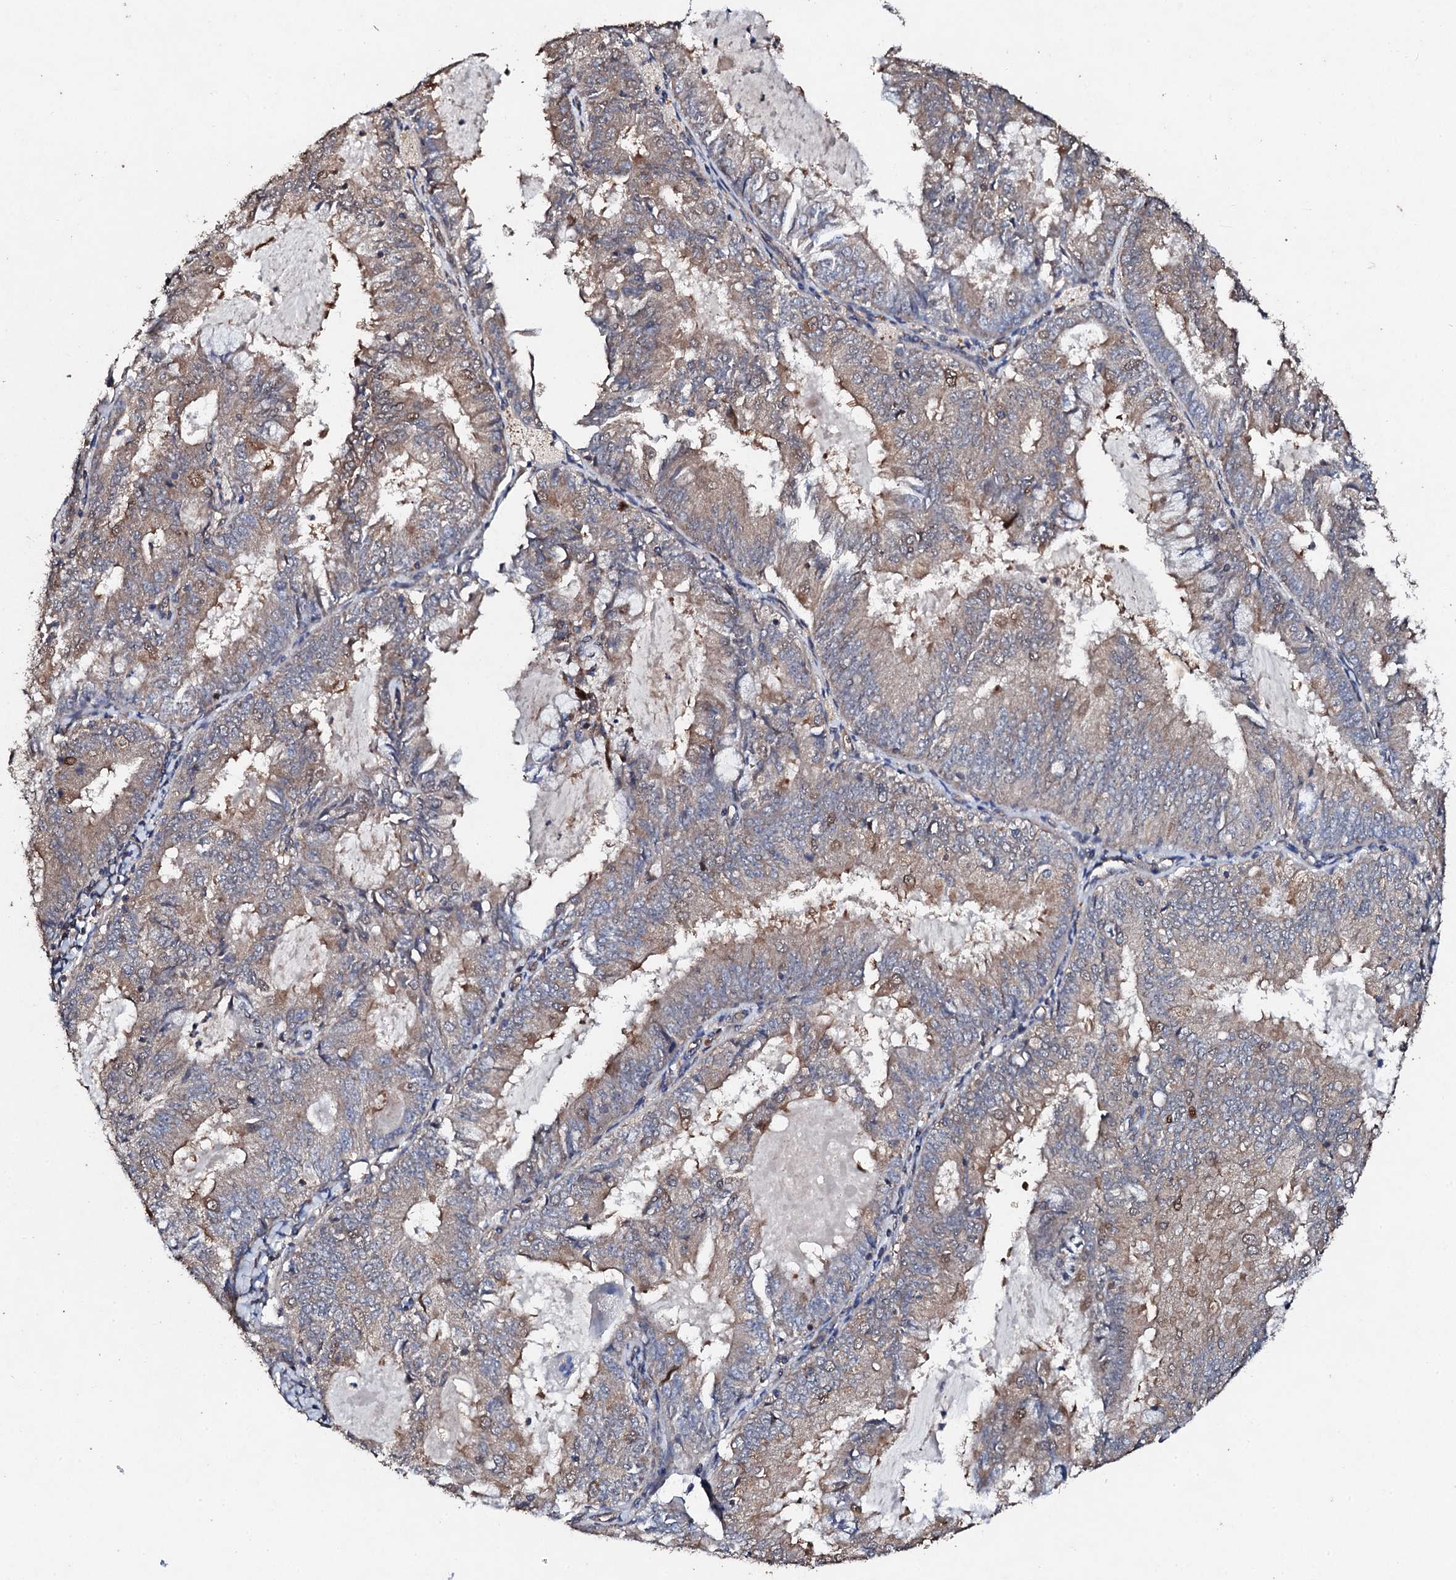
{"staining": {"intensity": "moderate", "quantity": "<25%", "location": "cytoplasmic/membranous"}, "tissue": "endometrial cancer", "cell_type": "Tumor cells", "image_type": "cancer", "snomed": [{"axis": "morphology", "description": "Adenocarcinoma, NOS"}, {"axis": "topography", "description": "Endometrium"}], "caption": "About <25% of tumor cells in endometrial adenocarcinoma show moderate cytoplasmic/membranous protein expression as visualized by brown immunohistochemical staining.", "gene": "MOCOS", "patient": {"sex": "female", "age": 57}}